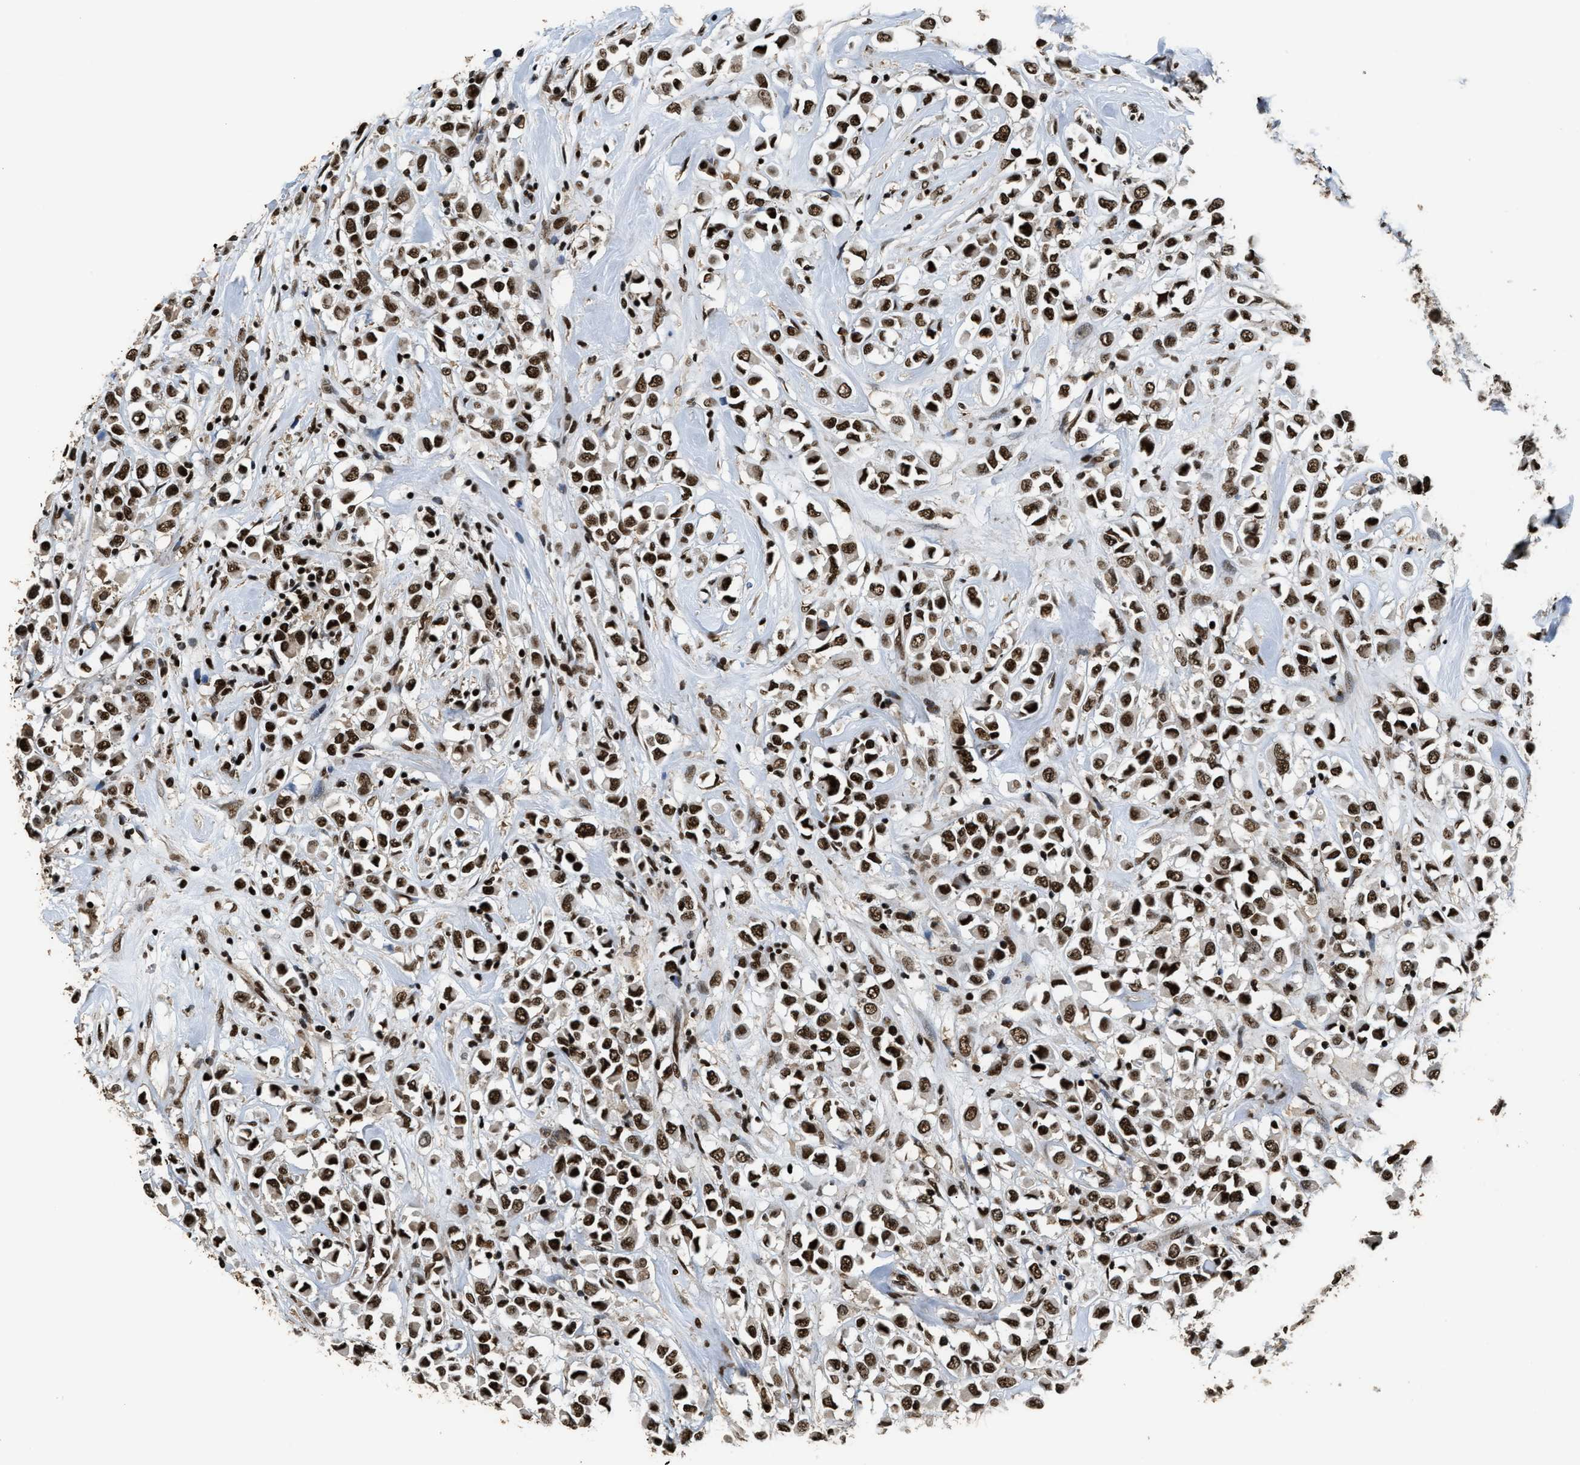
{"staining": {"intensity": "strong", "quantity": ">75%", "location": "nuclear"}, "tissue": "breast cancer", "cell_type": "Tumor cells", "image_type": "cancer", "snomed": [{"axis": "morphology", "description": "Duct carcinoma"}, {"axis": "topography", "description": "Breast"}], "caption": "Immunohistochemical staining of breast cancer (intraductal carcinoma) reveals strong nuclear protein staining in about >75% of tumor cells. The staining was performed using DAB, with brown indicating positive protein expression. Nuclei are stained blue with hematoxylin.", "gene": "RAD21", "patient": {"sex": "female", "age": 61}}